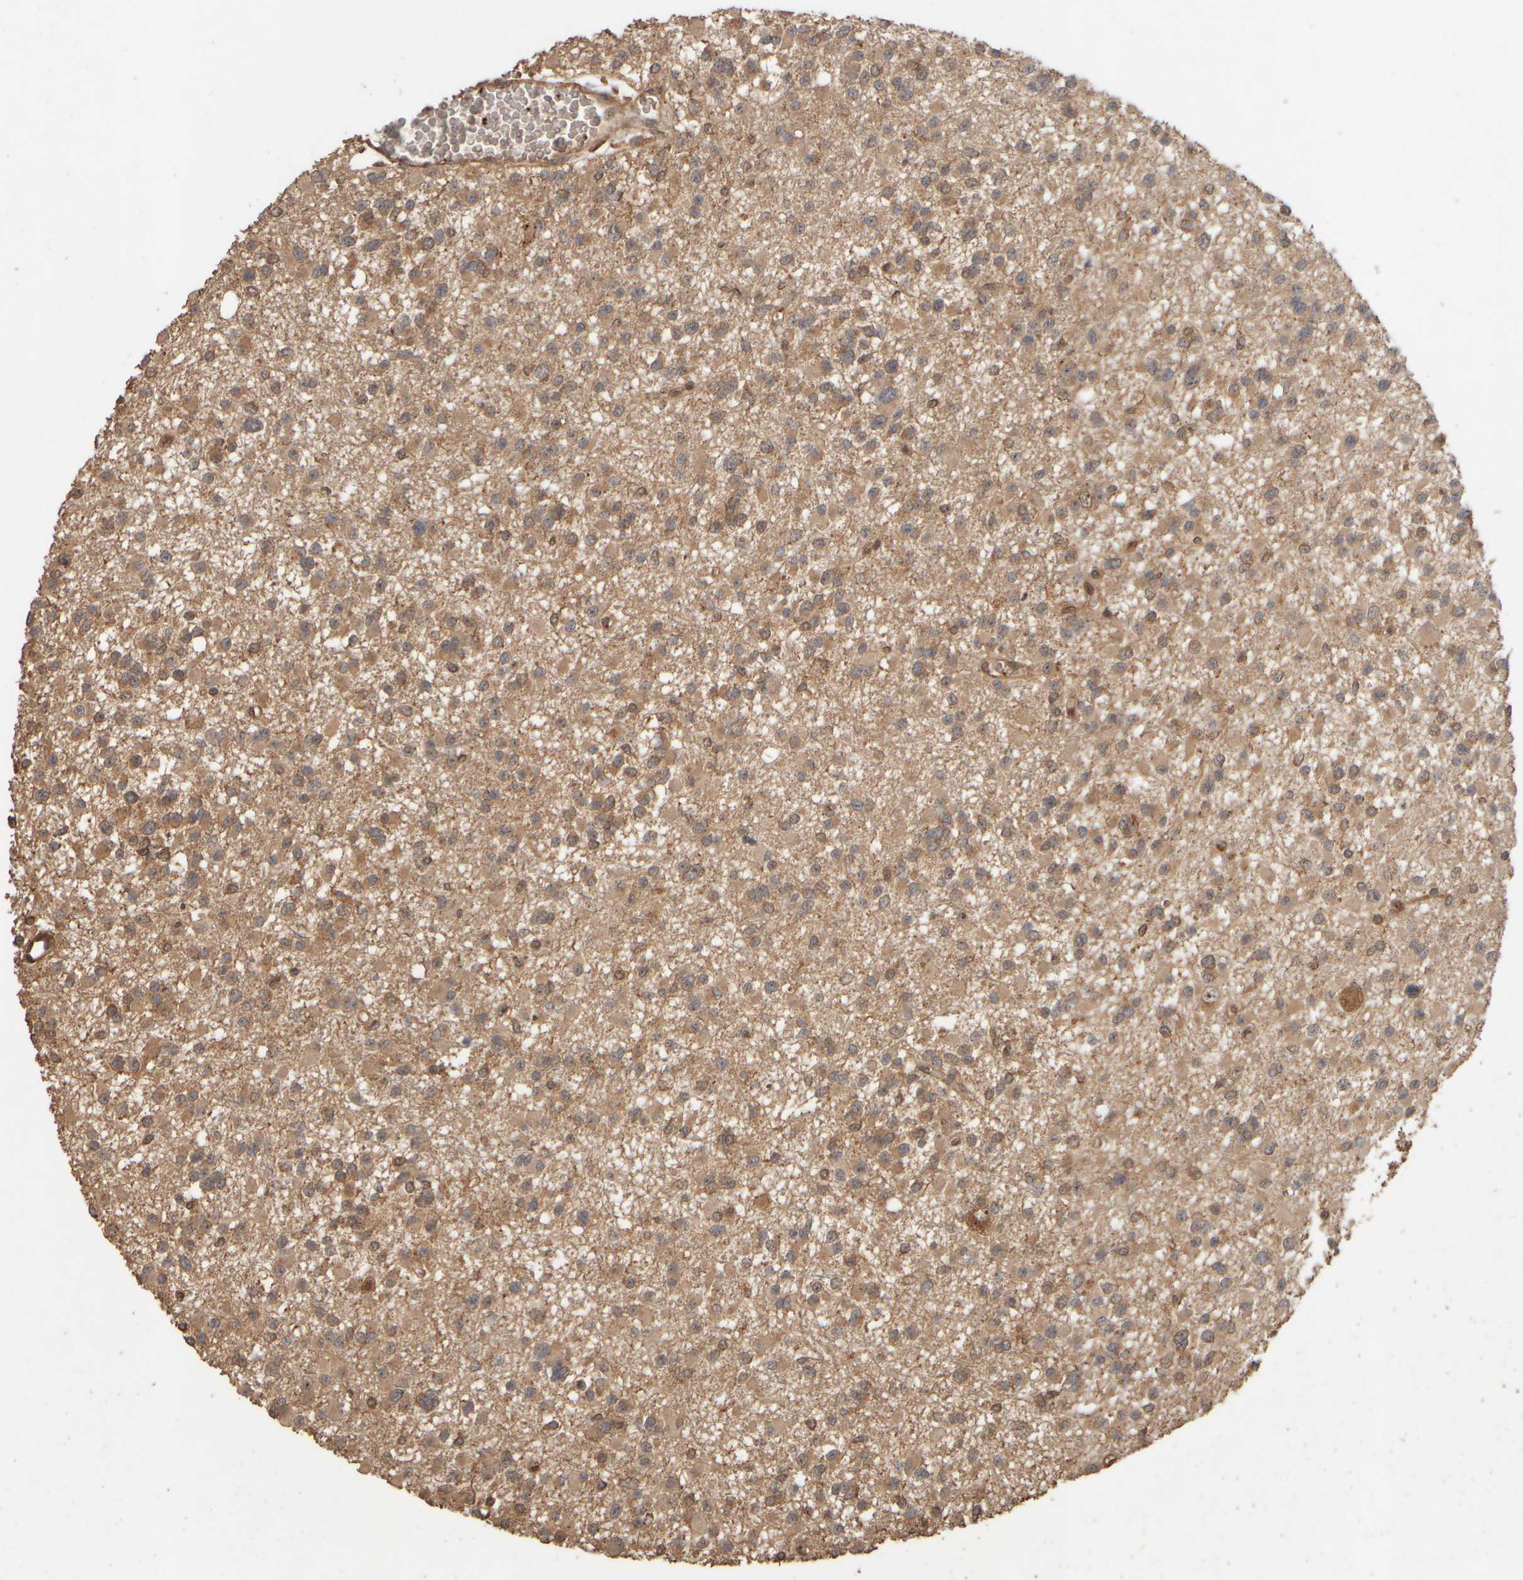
{"staining": {"intensity": "moderate", "quantity": ">75%", "location": "cytoplasmic/membranous,nuclear"}, "tissue": "glioma", "cell_type": "Tumor cells", "image_type": "cancer", "snomed": [{"axis": "morphology", "description": "Glioma, malignant, Low grade"}, {"axis": "topography", "description": "Brain"}], "caption": "A micrograph of human low-grade glioma (malignant) stained for a protein reveals moderate cytoplasmic/membranous and nuclear brown staining in tumor cells.", "gene": "SPHK1", "patient": {"sex": "female", "age": 22}}